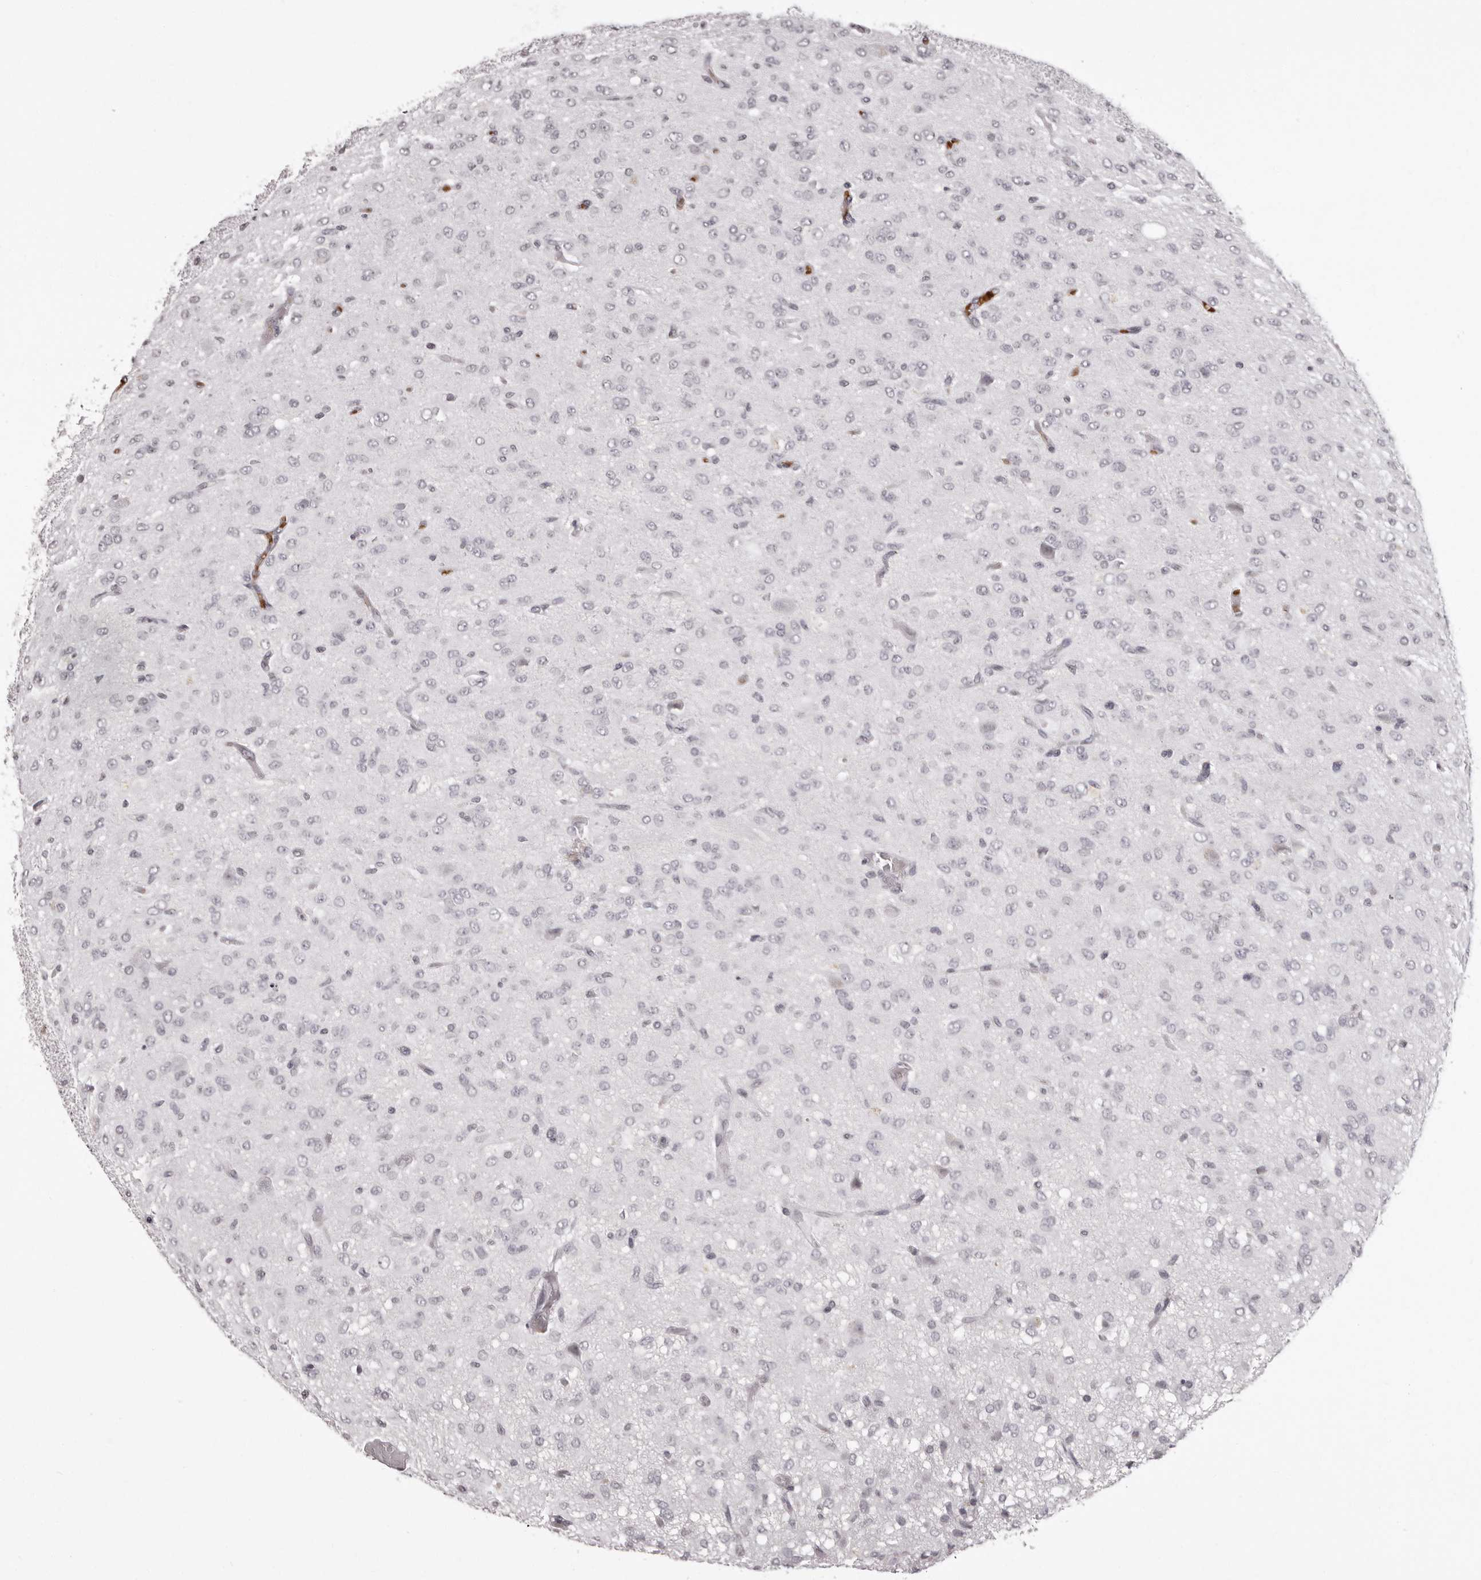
{"staining": {"intensity": "negative", "quantity": "none", "location": "none"}, "tissue": "glioma", "cell_type": "Tumor cells", "image_type": "cancer", "snomed": [{"axis": "morphology", "description": "Glioma, malignant, High grade"}, {"axis": "topography", "description": "Brain"}], "caption": "Immunohistochemistry (IHC) of glioma shows no positivity in tumor cells.", "gene": "C8orf74", "patient": {"sex": "female", "age": 59}}